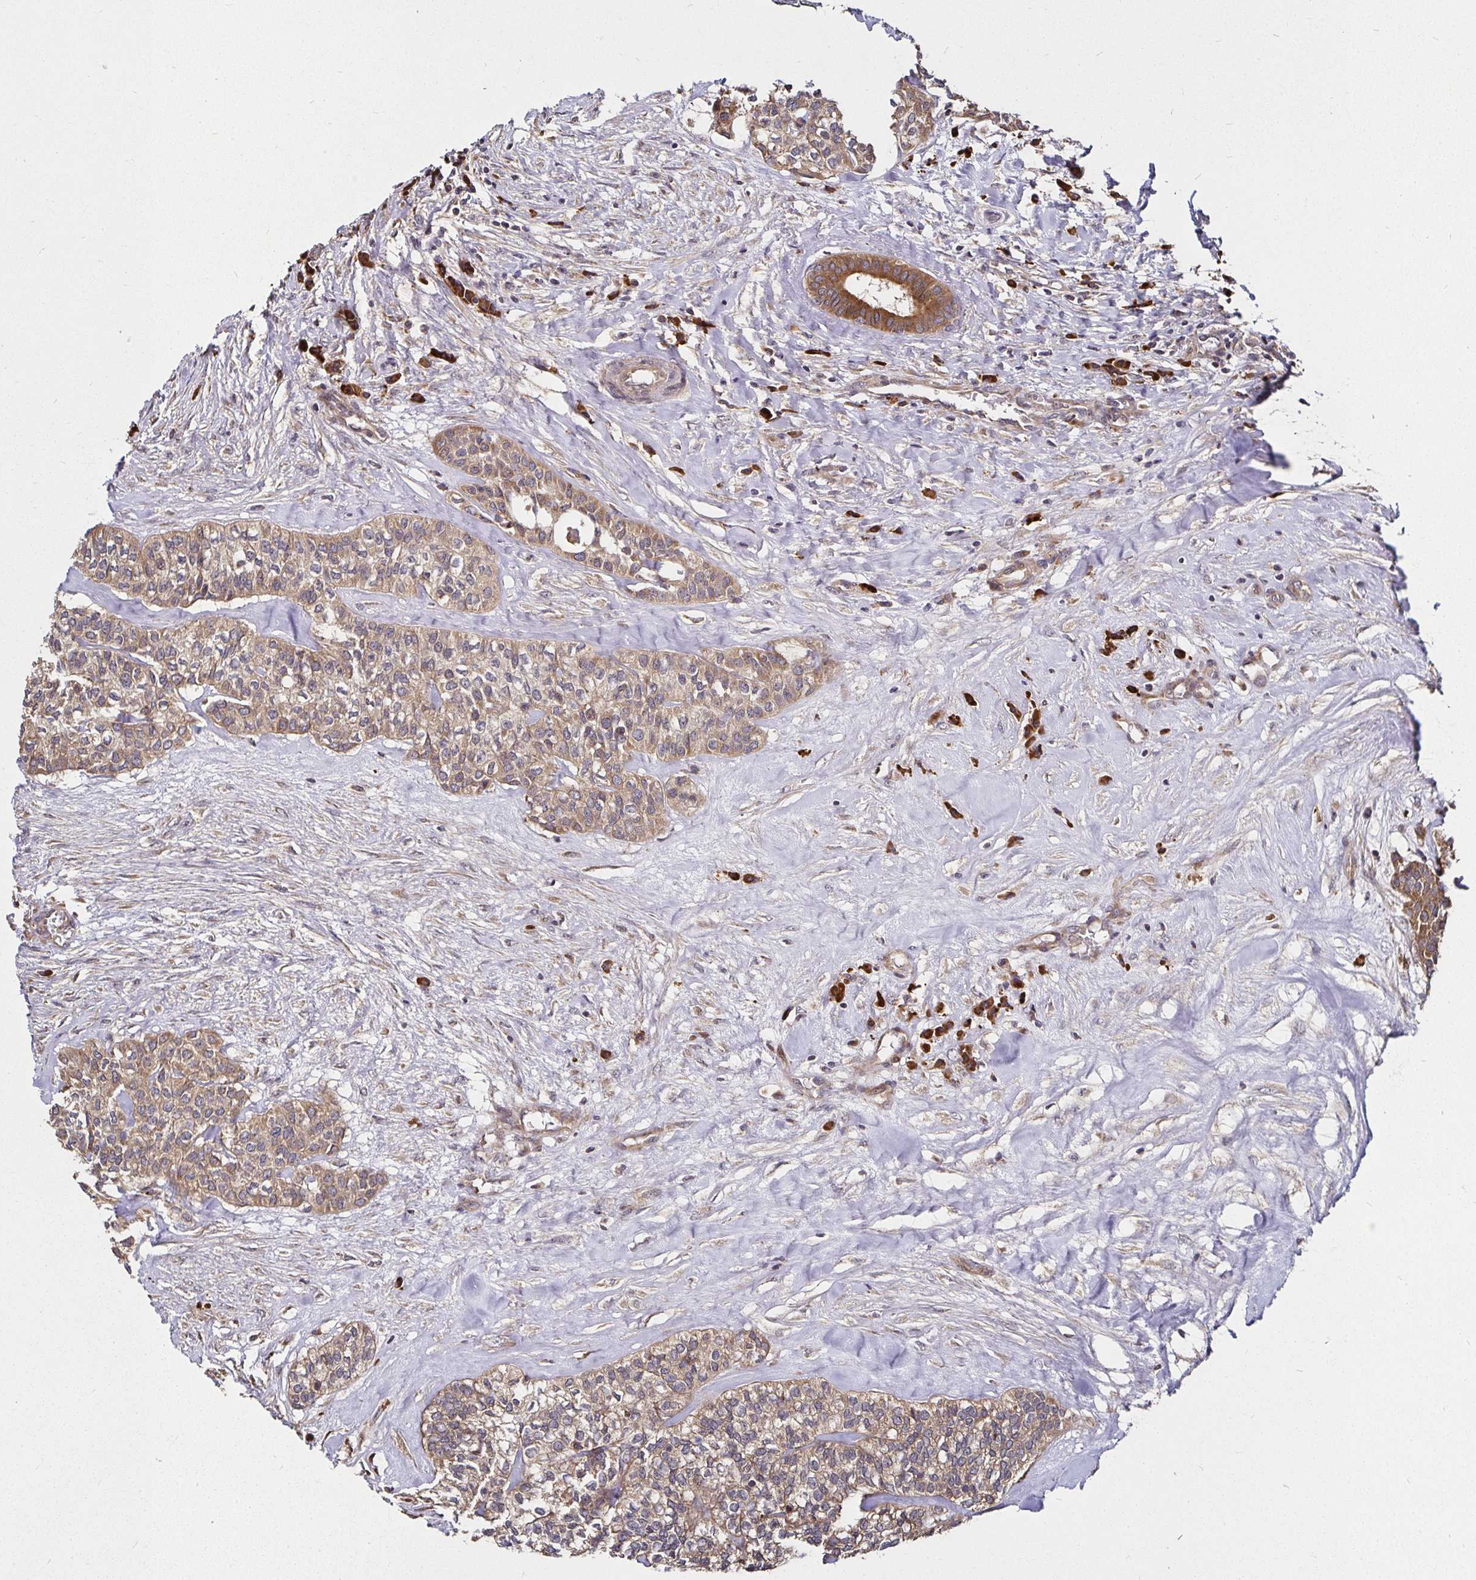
{"staining": {"intensity": "moderate", "quantity": ">75%", "location": "cytoplasmic/membranous"}, "tissue": "head and neck cancer", "cell_type": "Tumor cells", "image_type": "cancer", "snomed": [{"axis": "morphology", "description": "Adenocarcinoma, NOS"}, {"axis": "topography", "description": "Head-Neck"}], "caption": "DAB (3,3'-diaminobenzidine) immunohistochemical staining of head and neck cancer shows moderate cytoplasmic/membranous protein staining in approximately >75% of tumor cells. The protein of interest is shown in brown color, while the nuclei are stained blue.", "gene": "MLST8", "patient": {"sex": "male", "age": 81}}